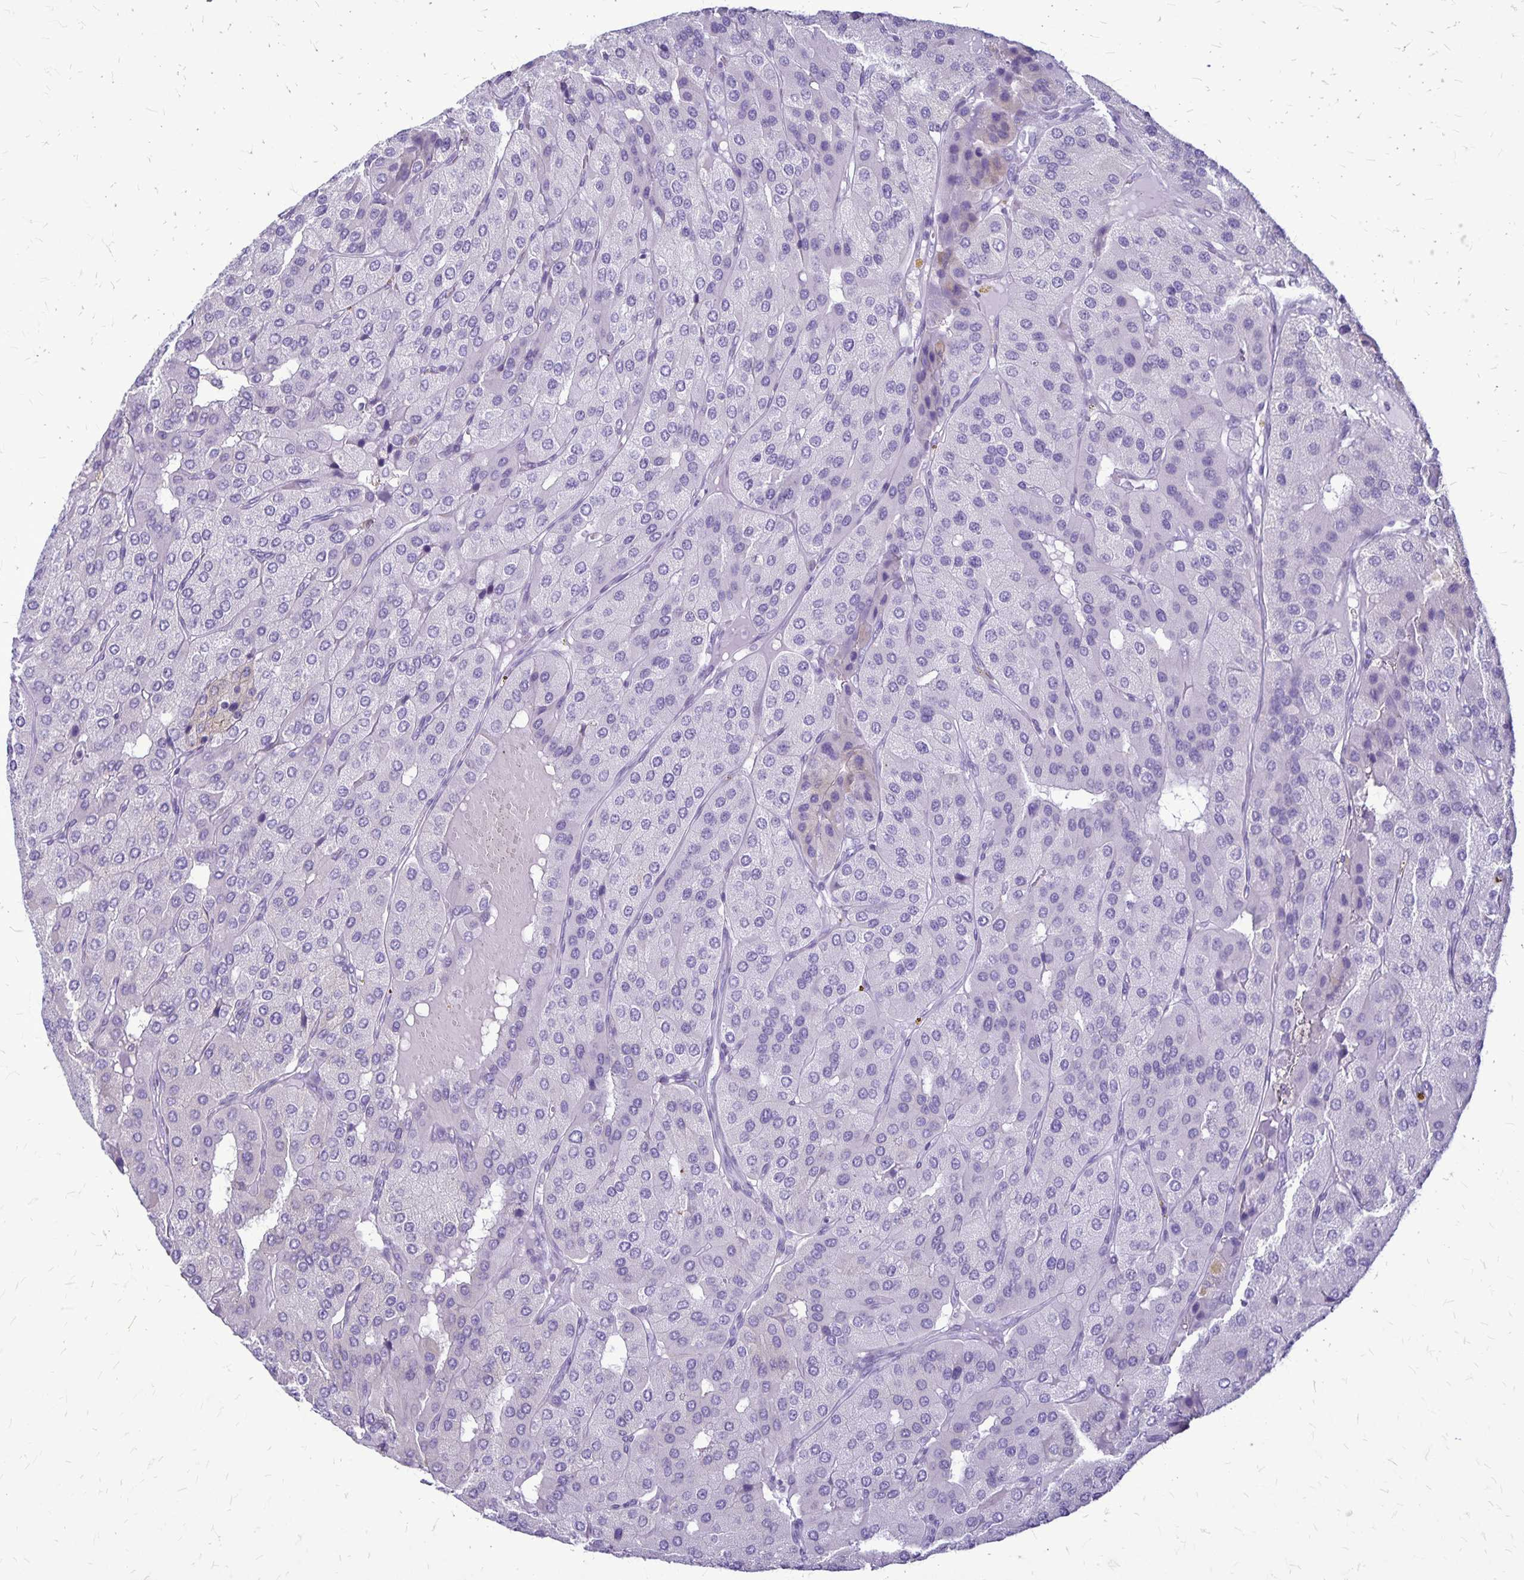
{"staining": {"intensity": "negative", "quantity": "none", "location": "none"}, "tissue": "parathyroid gland", "cell_type": "Glandular cells", "image_type": "normal", "snomed": [{"axis": "morphology", "description": "Normal tissue, NOS"}, {"axis": "morphology", "description": "Adenoma, NOS"}, {"axis": "topography", "description": "Parathyroid gland"}], "caption": "The micrograph demonstrates no significant staining in glandular cells of parathyroid gland. (DAB immunohistochemistry (IHC) visualized using brightfield microscopy, high magnification).", "gene": "RTN1", "patient": {"sex": "female", "age": 86}}